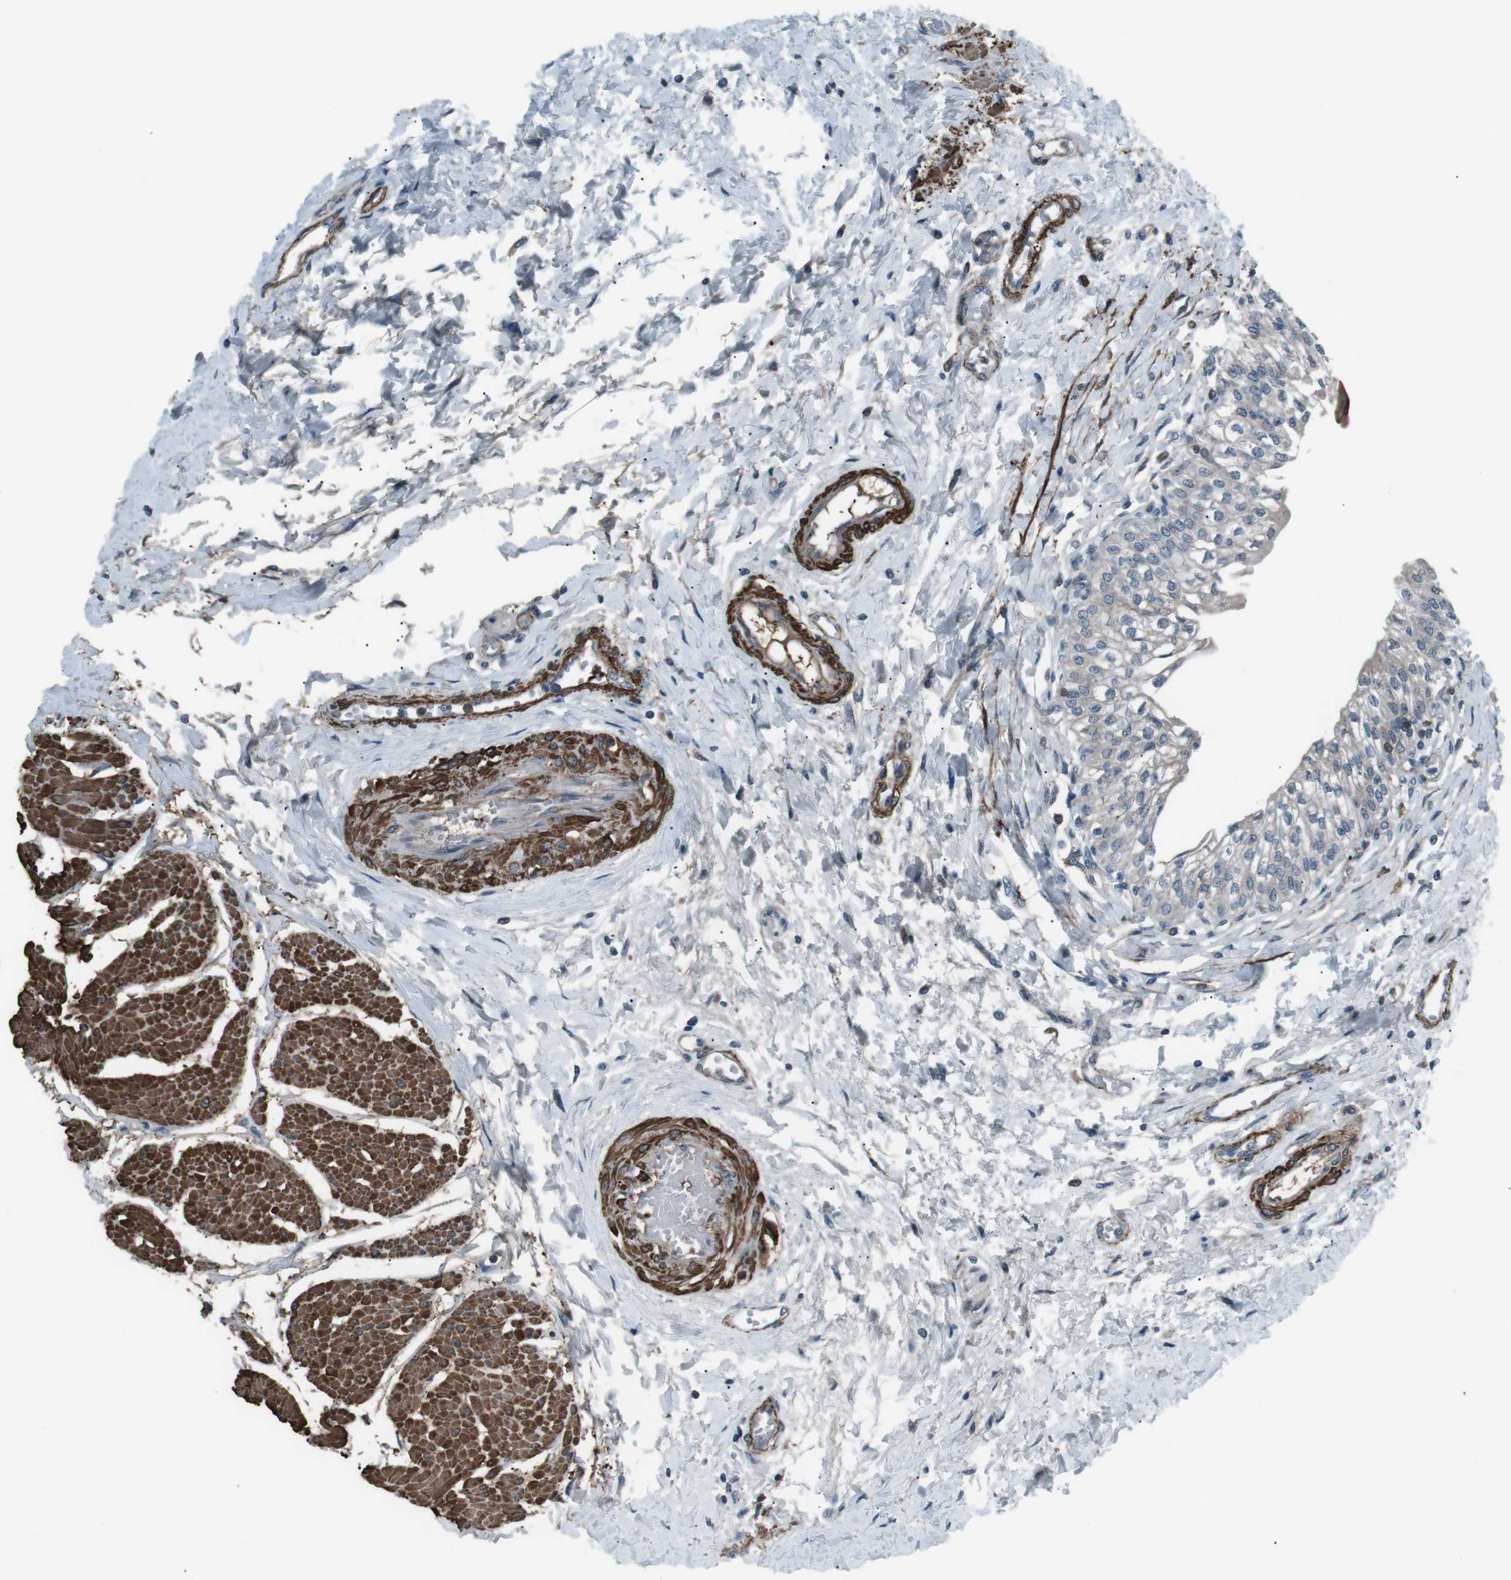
{"staining": {"intensity": "weak", "quantity": "25%-75%", "location": "cytoplasmic/membranous"}, "tissue": "urinary bladder", "cell_type": "Urothelial cells", "image_type": "normal", "snomed": [{"axis": "morphology", "description": "Normal tissue, NOS"}, {"axis": "topography", "description": "Urinary bladder"}], "caption": "Urinary bladder stained for a protein exhibits weak cytoplasmic/membranous positivity in urothelial cells. The staining was performed using DAB (3,3'-diaminobenzidine), with brown indicating positive protein expression. Nuclei are stained blue with hematoxylin.", "gene": "PDLIM5", "patient": {"sex": "male", "age": 55}}